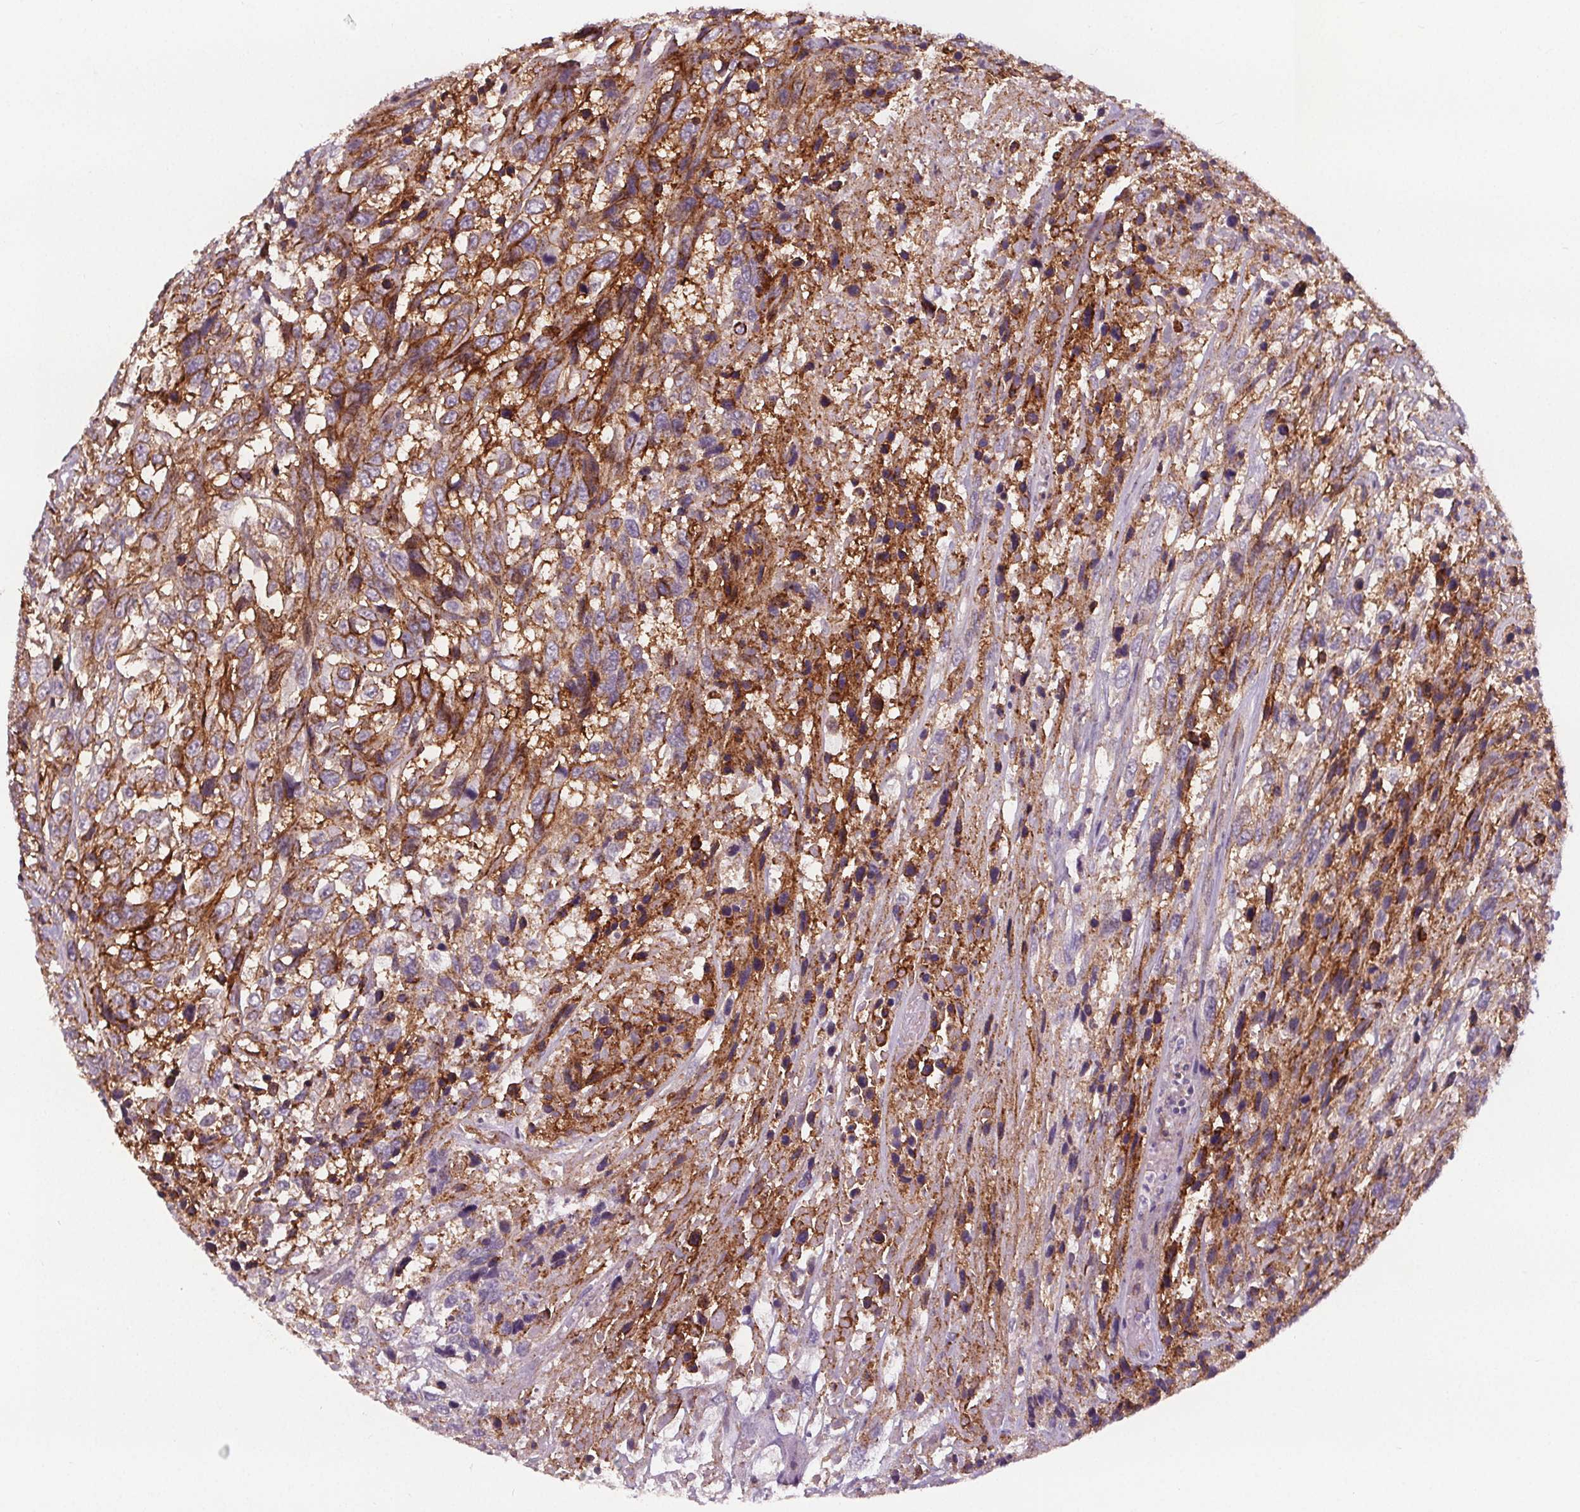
{"staining": {"intensity": "strong", "quantity": "25%-75%", "location": "cytoplasmic/membranous"}, "tissue": "urothelial cancer", "cell_type": "Tumor cells", "image_type": "cancer", "snomed": [{"axis": "morphology", "description": "Urothelial carcinoma, High grade"}, {"axis": "topography", "description": "Urinary bladder"}], "caption": "Urothelial cancer stained for a protein exhibits strong cytoplasmic/membranous positivity in tumor cells. Nuclei are stained in blue.", "gene": "ATP1A1", "patient": {"sex": "female", "age": 70}}